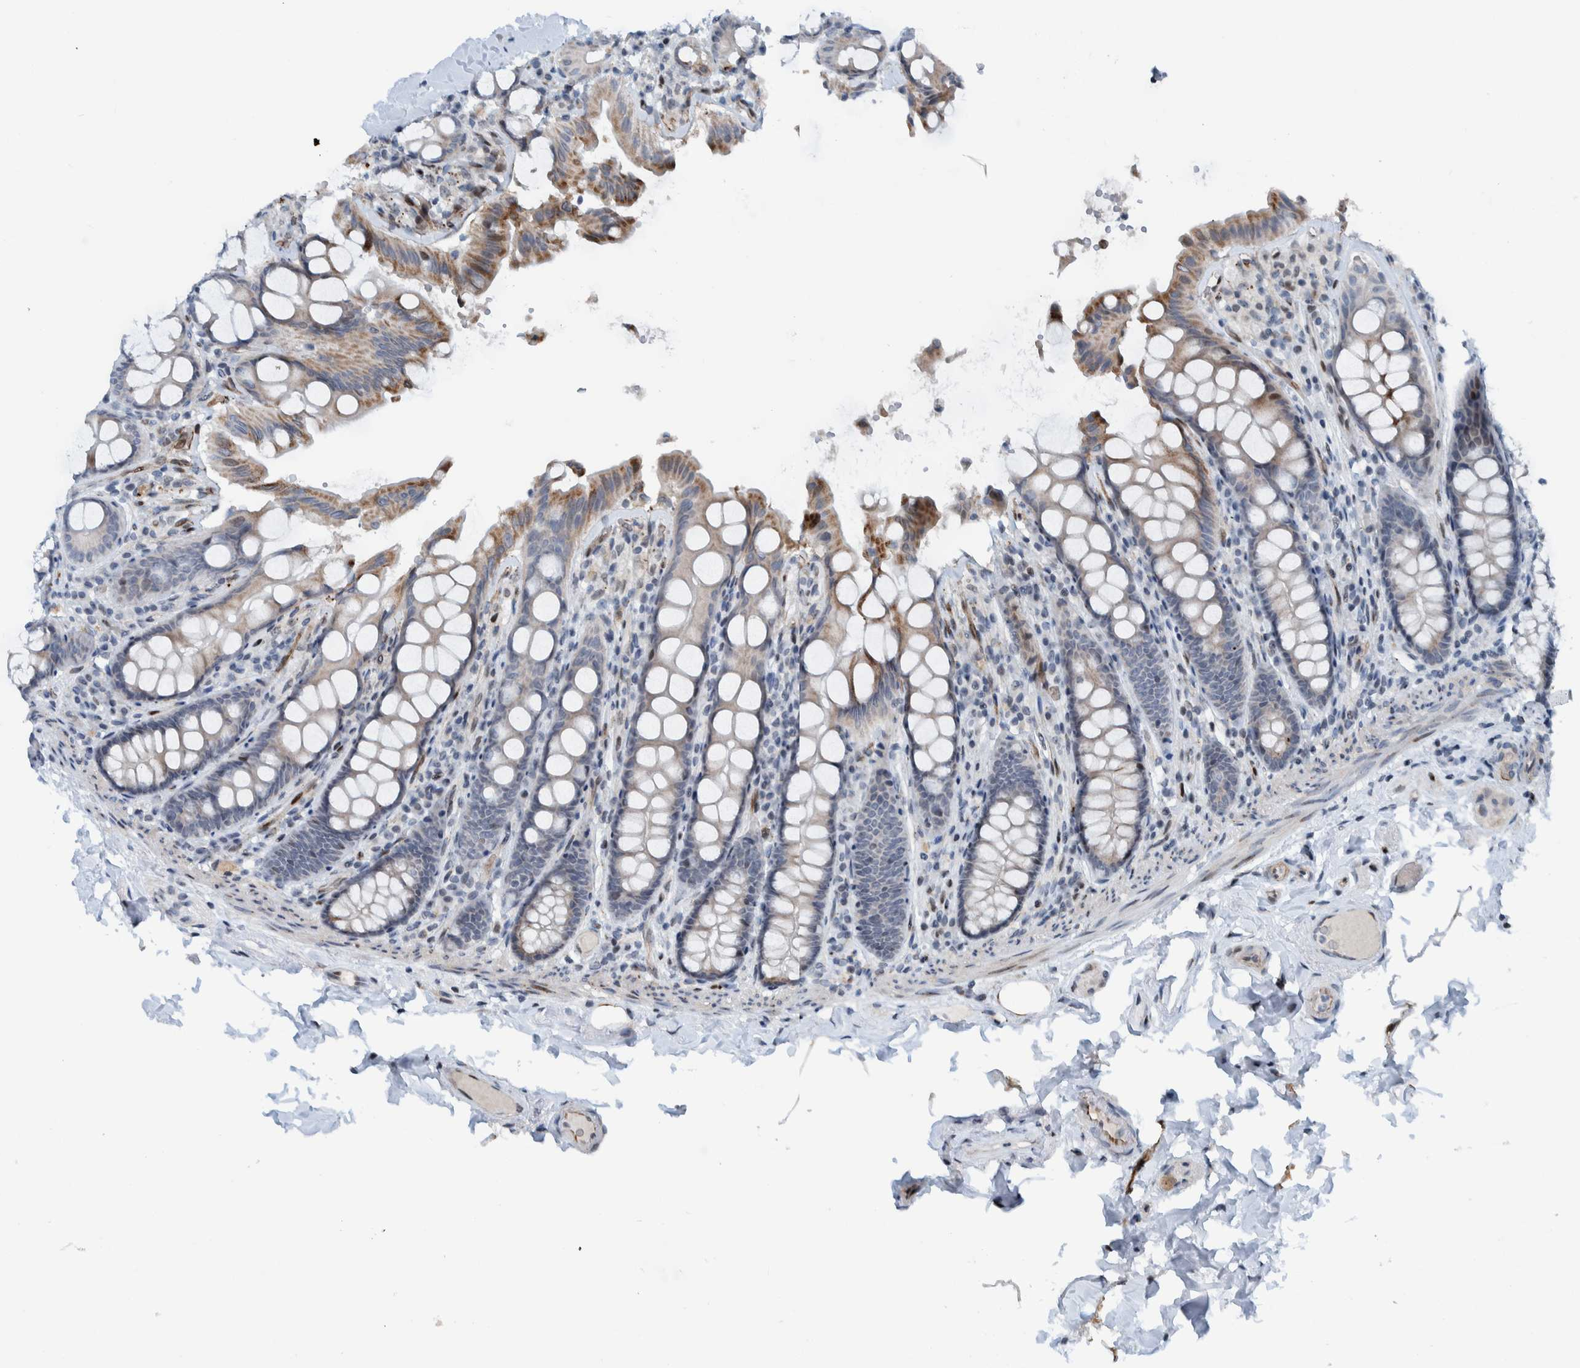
{"staining": {"intensity": "moderate", "quantity": "25%-75%", "location": "cytoplasmic/membranous"}, "tissue": "colon", "cell_type": "Endothelial cells", "image_type": "normal", "snomed": [{"axis": "morphology", "description": "Normal tissue, NOS"}, {"axis": "topography", "description": "Colon"}, {"axis": "topography", "description": "Peripheral nerve tissue"}], "caption": "The image demonstrates a brown stain indicating the presence of a protein in the cytoplasmic/membranous of endothelial cells in colon. (Brightfield microscopy of DAB IHC at high magnification).", "gene": "ZNF366", "patient": {"sex": "female", "age": 61}}